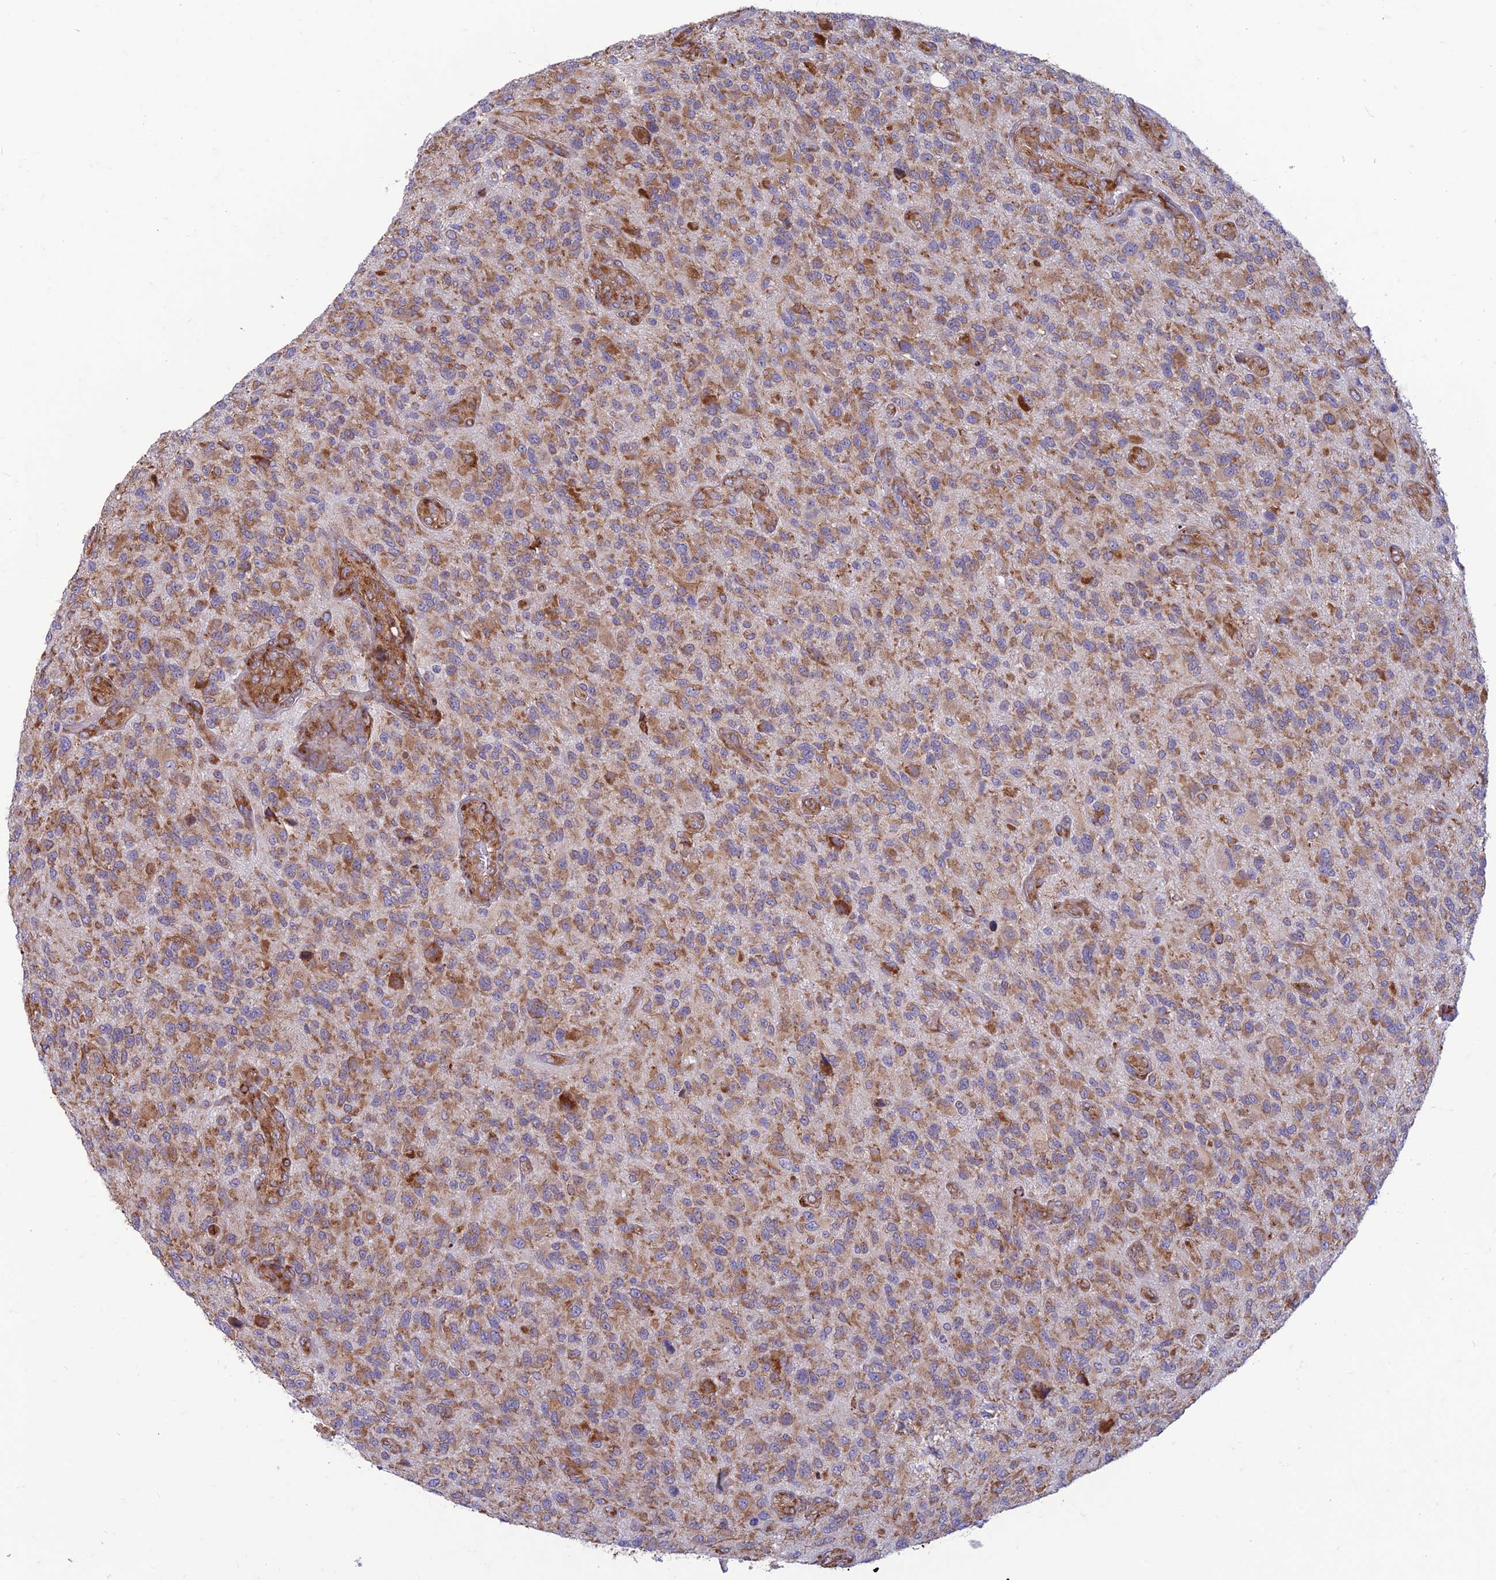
{"staining": {"intensity": "moderate", "quantity": ">75%", "location": "cytoplasmic/membranous"}, "tissue": "glioma", "cell_type": "Tumor cells", "image_type": "cancer", "snomed": [{"axis": "morphology", "description": "Glioma, malignant, High grade"}, {"axis": "topography", "description": "Brain"}], "caption": "This histopathology image shows immunohistochemistry staining of glioma, with medium moderate cytoplasmic/membranous positivity in about >75% of tumor cells.", "gene": "RPL17-C18orf32", "patient": {"sex": "male", "age": 47}}